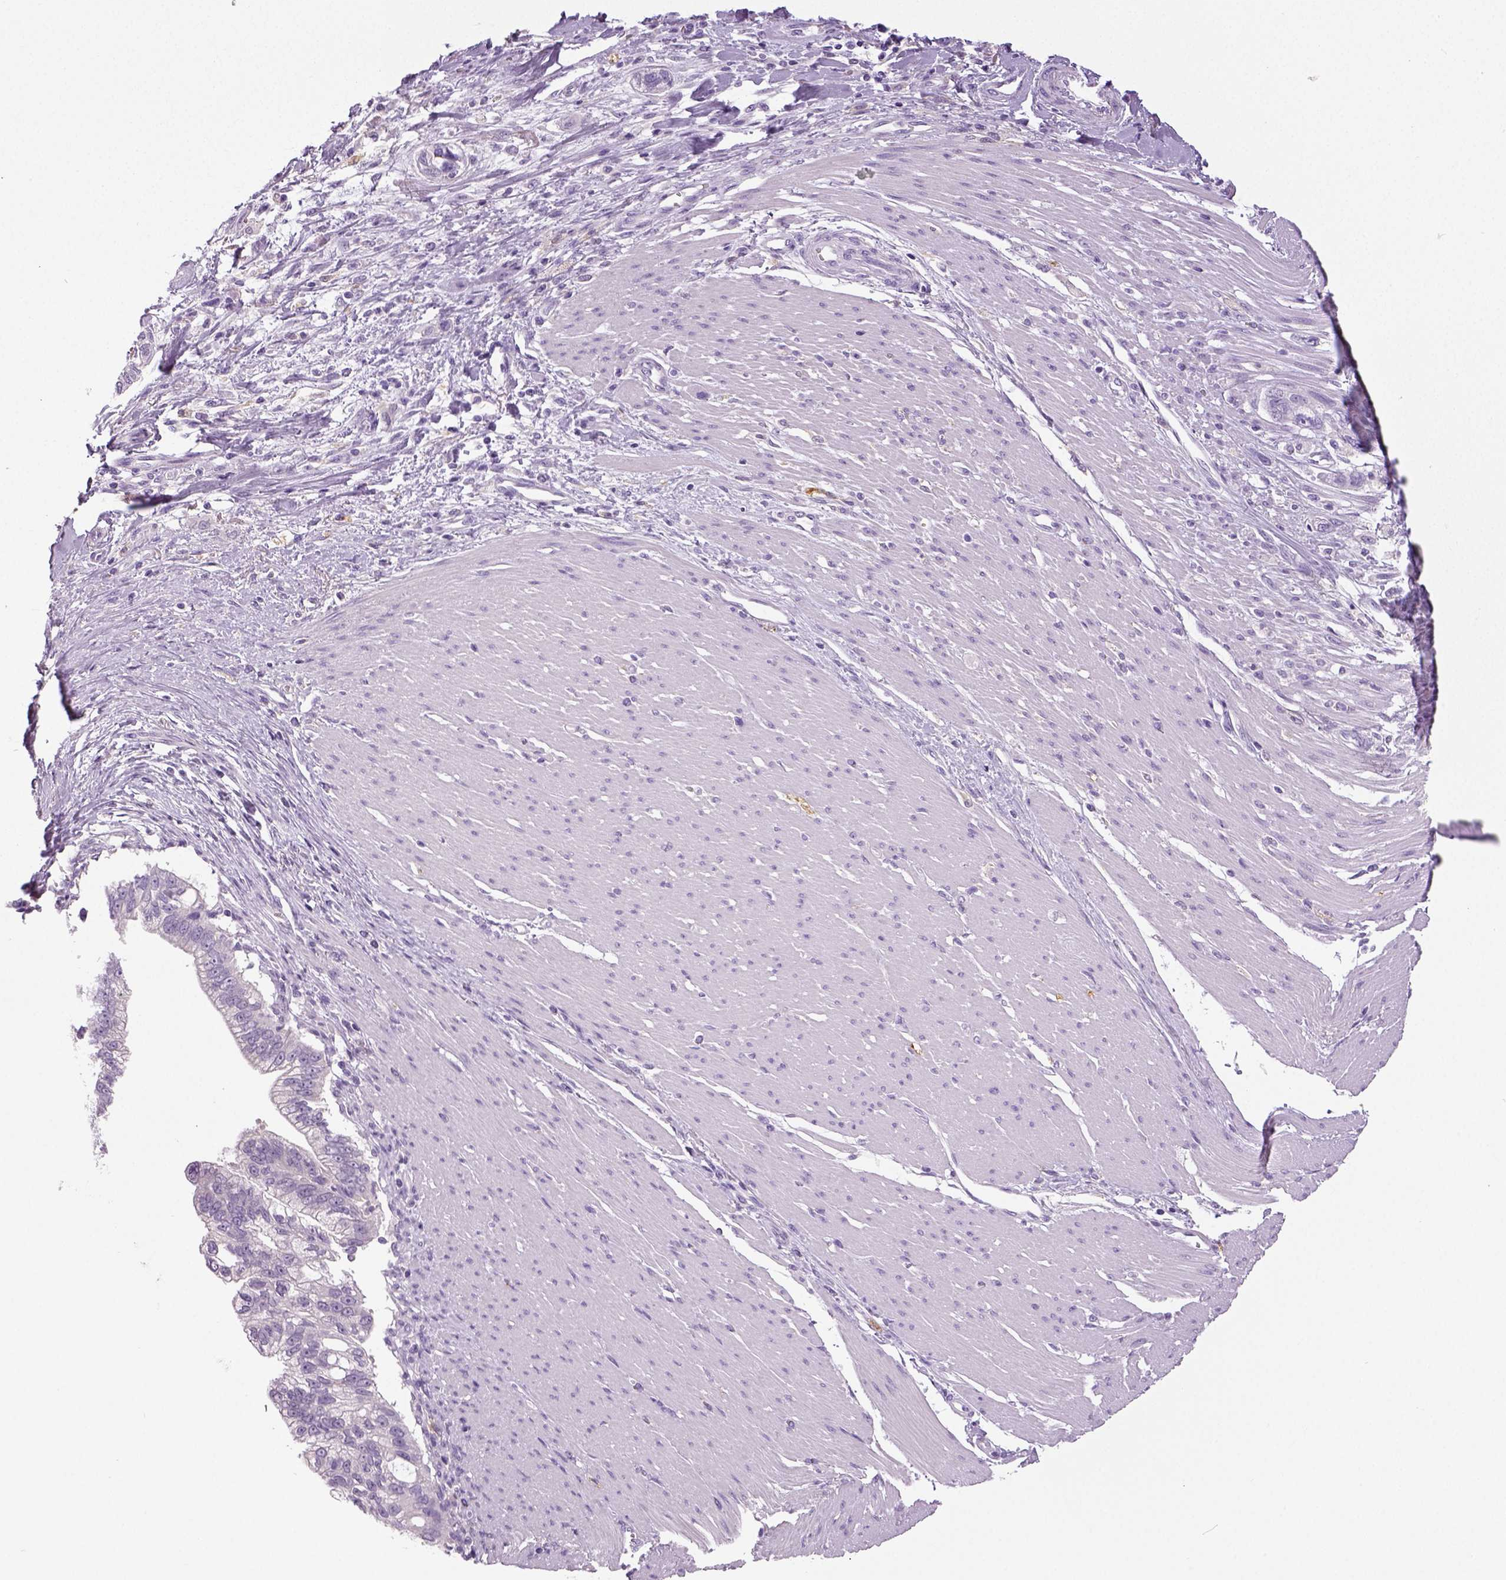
{"staining": {"intensity": "negative", "quantity": "none", "location": "none"}, "tissue": "pancreatic cancer", "cell_type": "Tumor cells", "image_type": "cancer", "snomed": [{"axis": "morphology", "description": "Adenocarcinoma, NOS"}, {"axis": "topography", "description": "Pancreas"}], "caption": "A micrograph of human pancreatic adenocarcinoma is negative for staining in tumor cells.", "gene": "NECAB2", "patient": {"sex": "male", "age": 70}}